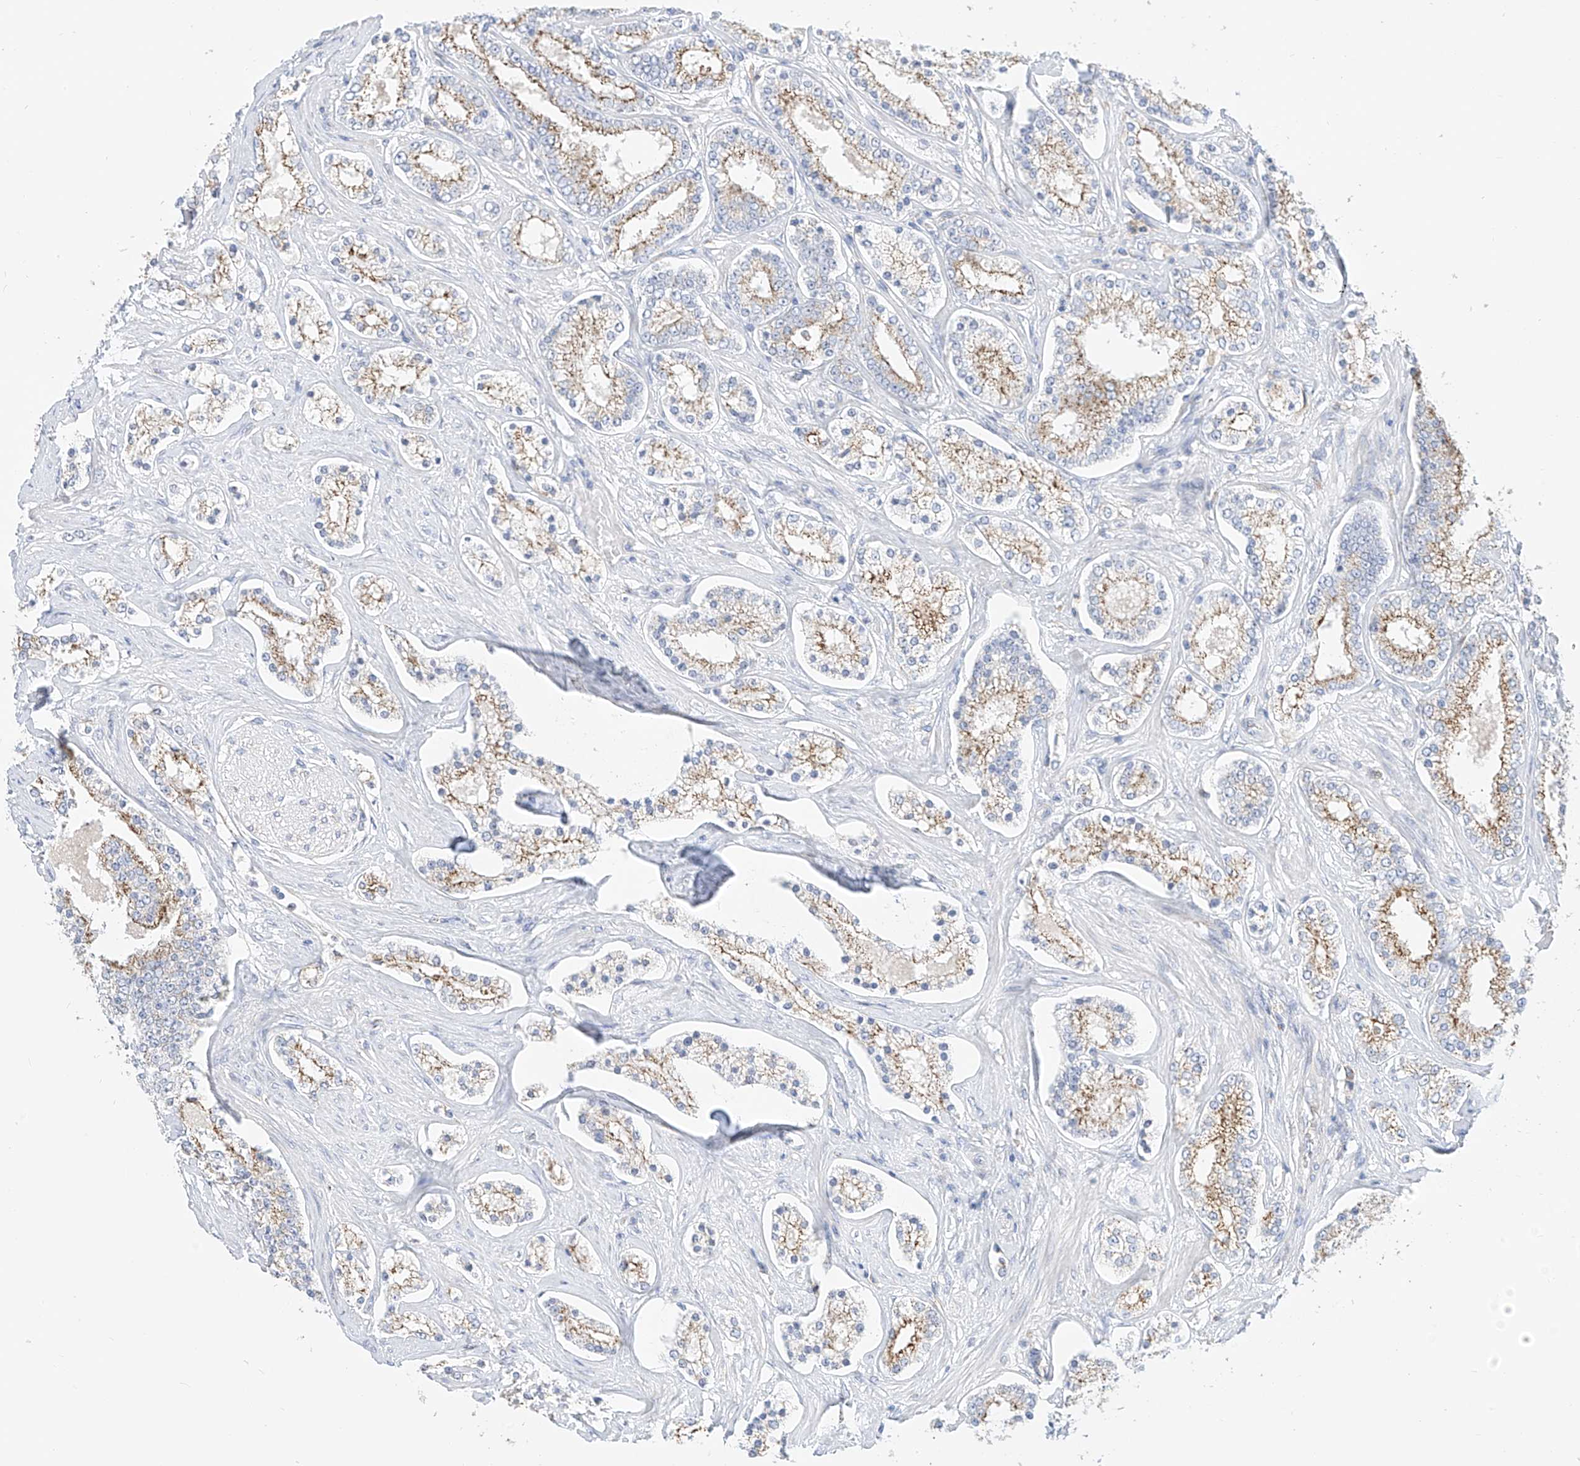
{"staining": {"intensity": "moderate", "quantity": "25%-75%", "location": "cytoplasmic/membranous"}, "tissue": "prostate cancer", "cell_type": "Tumor cells", "image_type": "cancer", "snomed": [{"axis": "morphology", "description": "Normal tissue, NOS"}, {"axis": "morphology", "description": "Adenocarcinoma, High grade"}, {"axis": "topography", "description": "Prostate"}], "caption": "A brown stain labels moderate cytoplasmic/membranous staining of a protein in human prostate cancer (high-grade adenocarcinoma) tumor cells. (IHC, brightfield microscopy, high magnification).", "gene": "RASA2", "patient": {"sex": "male", "age": 83}}